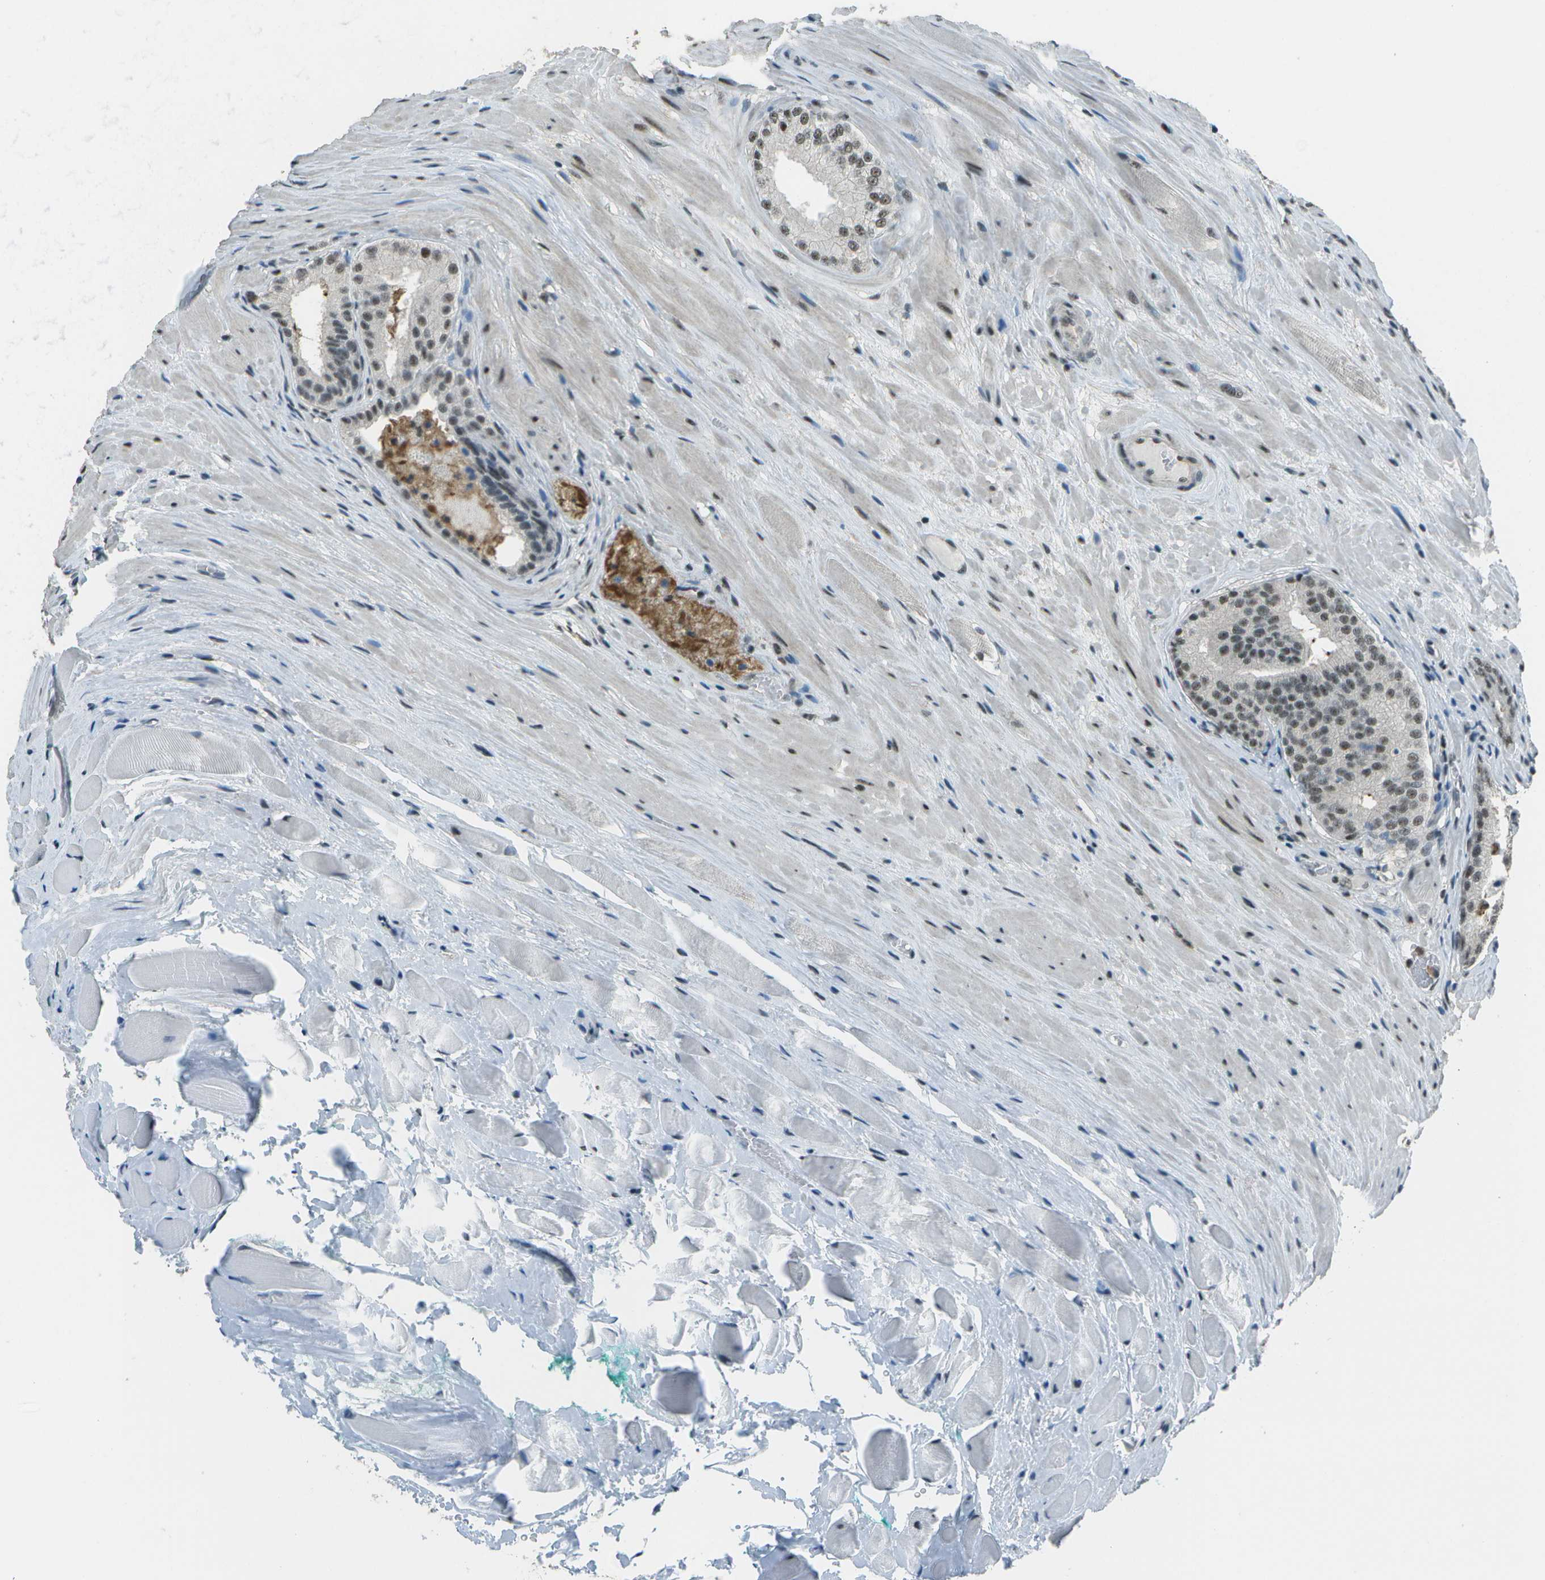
{"staining": {"intensity": "weak", "quantity": "<25%", "location": "nuclear"}, "tissue": "prostate cancer", "cell_type": "Tumor cells", "image_type": "cancer", "snomed": [{"axis": "morphology", "description": "Adenocarcinoma, High grade"}, {"axis": "topography", "description": "Prostate"}], "caption": "The photomicrograph exhibits no staining of tumor cells in prostate cancer (high-grade adenocarcinoma). The staining was performed using DAB (3,3'-diaminobenzidine) to visualize the protein expression in brown, while the nuclei were stained in blue with hematoxylin (Magnification: 20x).", "gene": "DEPDC1", "patient": {"sex": "male", "age": 59}}